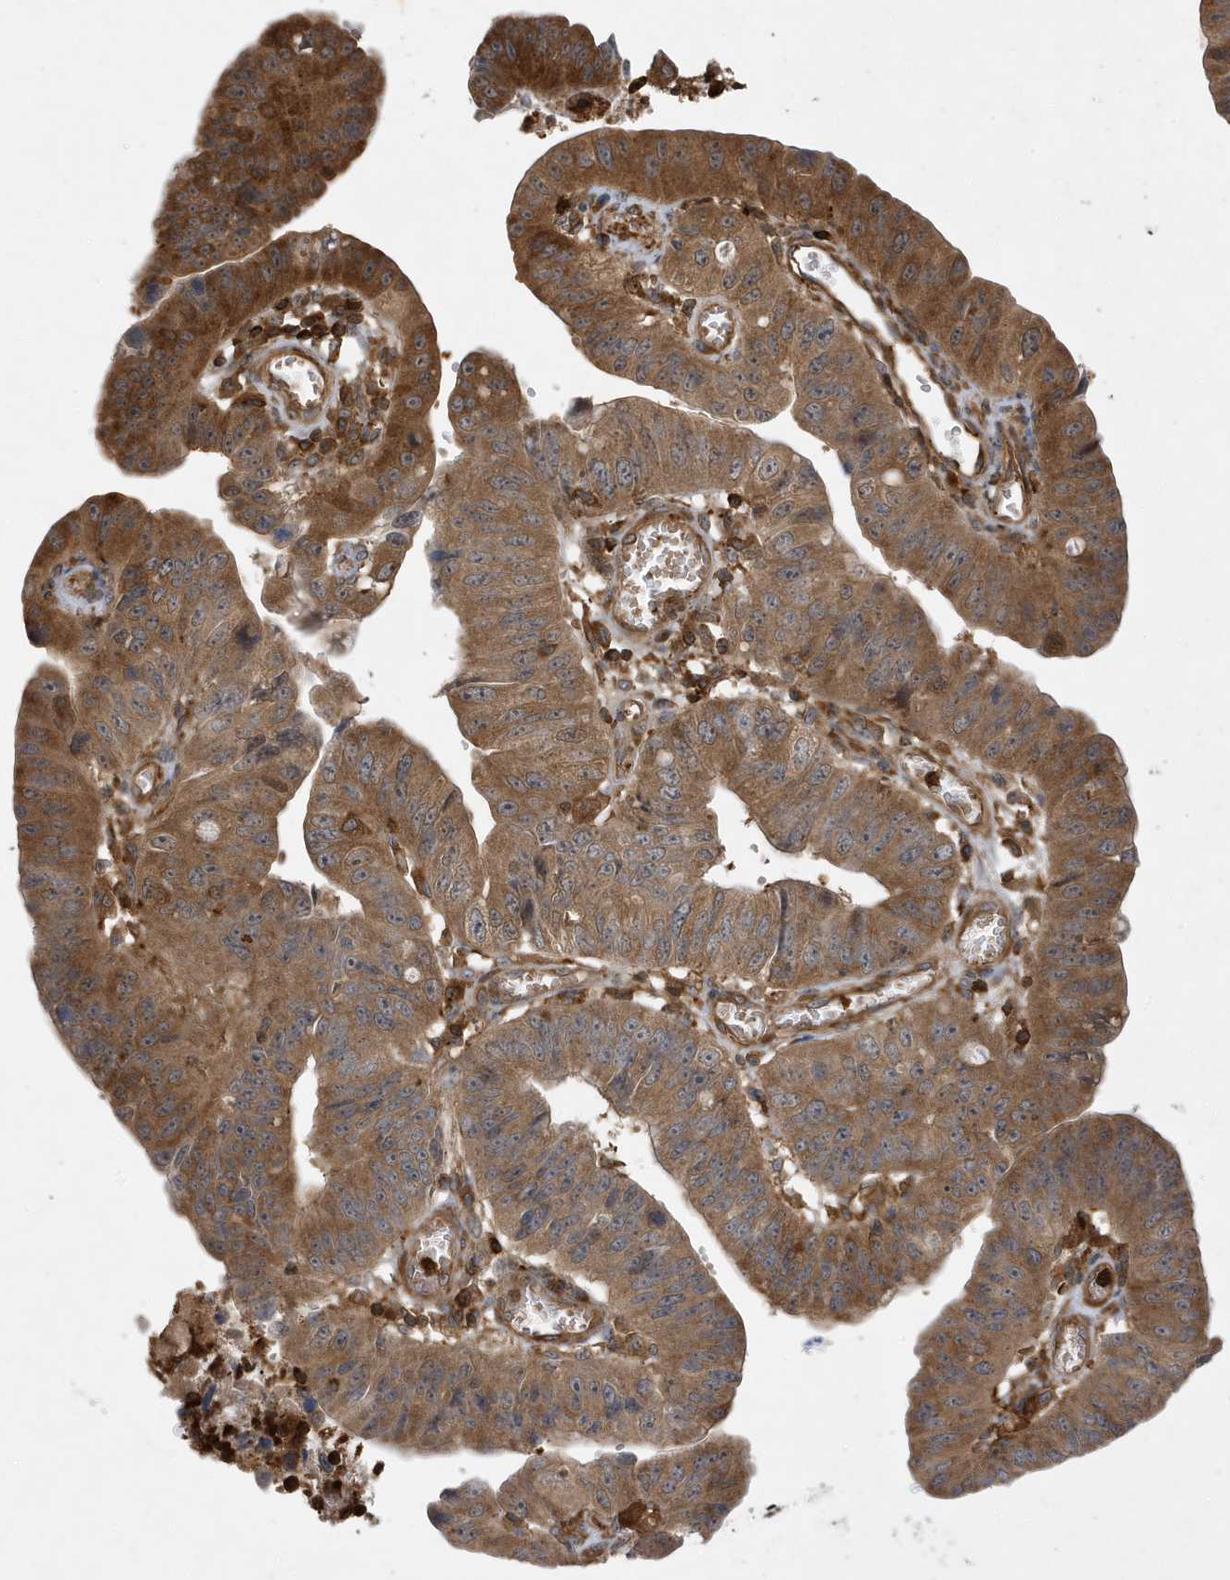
{"staining": {"intensity": "strong", "quantity": ">75%", "location": "cytoplasmic/membranous"}, "tissue": "stomach cancer", "cell_type": "Tumor cells", "image_type": "cancer", "snomed": [{"axis": "morphology", "description": "Adenocarcinoma, NOS"}, {"axis": "topography", "description": "Stomach"}], "caption": "Immunohistochemistry histopathology image of neoplastic tissue: human stomach adenocarcinoma stained using IHC demonstrates high levels of strong protein expression localized specifically in the cytoplasmic/membranous of tumor cells, appearing as a cytoplasmic/membranous brown color.", "gene": "LAPTM4A", "patient": {"sex": "male", "age": 59}}